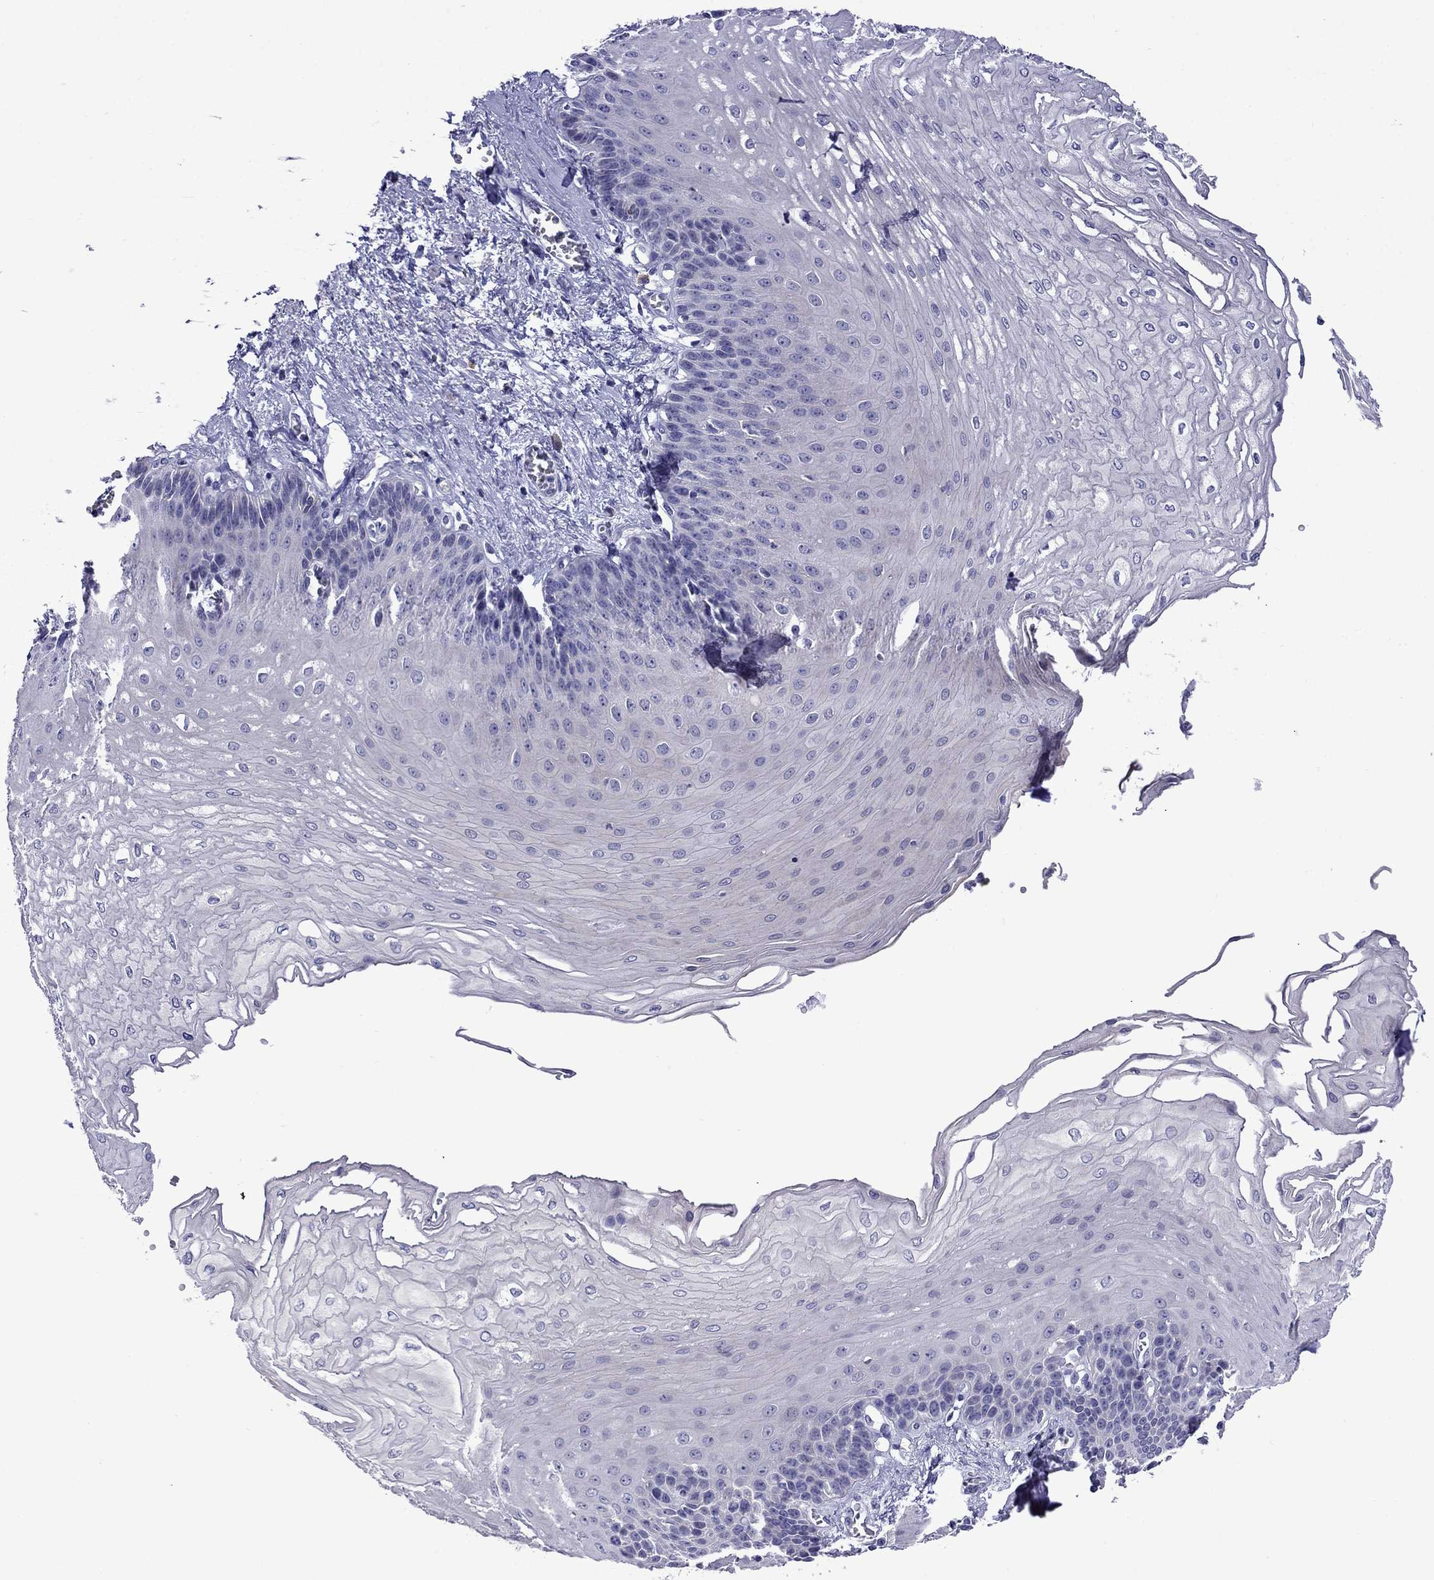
{"staining": {"intensity": "negative", "quantity": "none", "location": "none"}, "tissue": "esophagus", "cell_type": "Squamous epithelial cells", "image_type": "normal", "snomed": [{"axis": "morphology", "description": "Normal tissue, NOS"}, {"axis": "topography", "description": "Esophagus"}], "caption": "This is a histopathology image of IHC staining of benign esophagus, which shows no positivity in squamous epithelial cells. (DAB (3,3'-diaminobenzidine) immunohistochemistry with hematoxylin counter stain).", "gene": "STAR", "patient": {"sex": "female", "age": 62}}